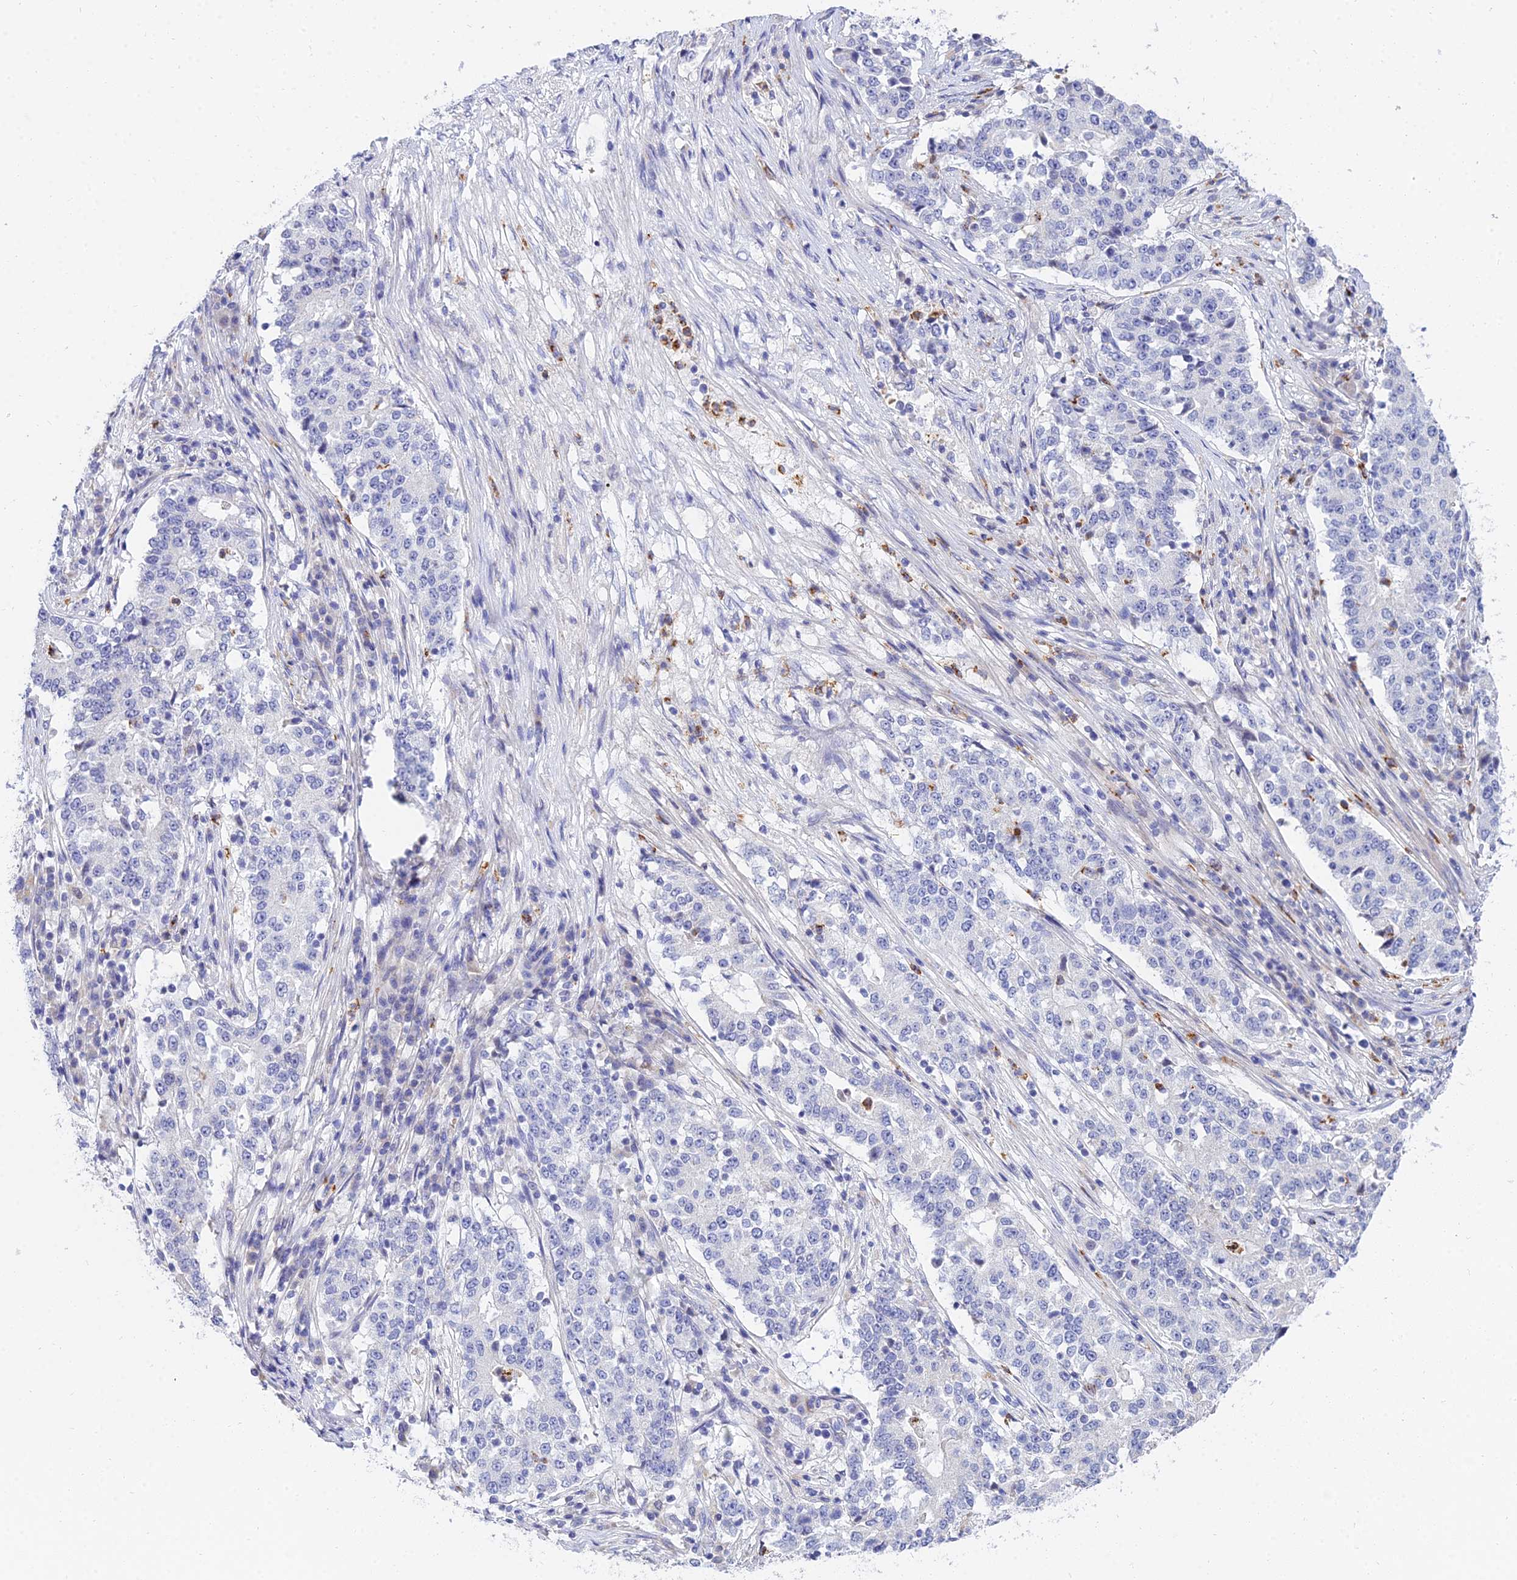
{"staining": {"intensity": "negative", "quantity": "none", "location": "none"}, "tissue": "stomach cancer", "cell_type": "Tumor cells", "image_type": "cancer", "snomed": [{"axis": "morphology", "description": "Adenocarcinoma, NOS"}, {"axis": "topography", "description": "Stomach"}], "caption": "A high-resolution image shows immunohistochemistry staining of adenocarcinoma (stomach), which shows no significant positivity in tumor cells.", "gene": "VWC2L", "patient": {"sex": "male", "age": 59}}